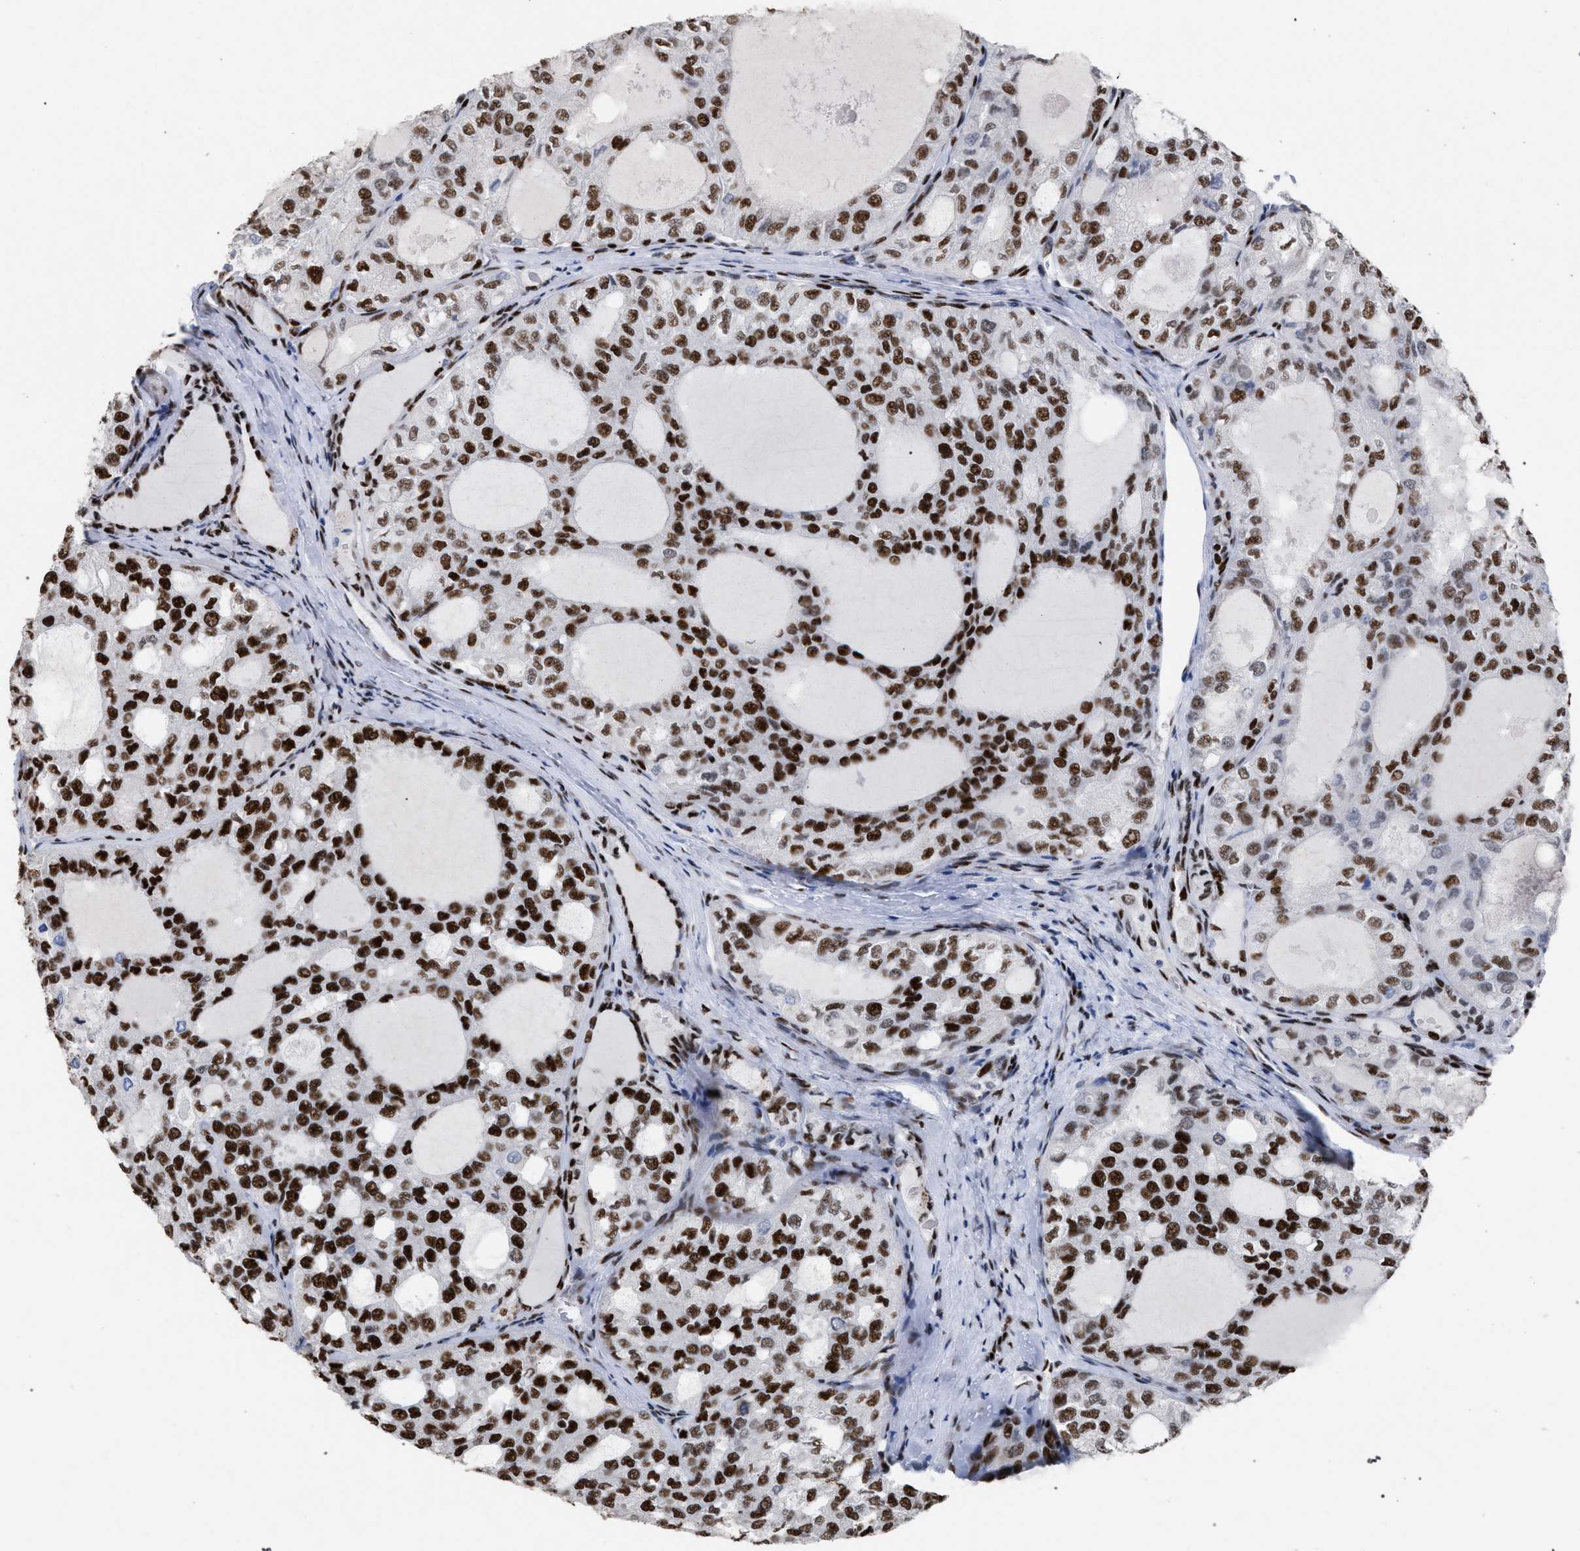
{"staining": {"intensity": "strong", "quantity": ">75%", "location": "nuclear"}, "tissue": "thyroid cancer", "cell_type": "Tumor cells", "image_type": "cancer", "snomed": [{"axis": "morphology", "description": "Follicular adenoma carcinoma, NOS"}, {"axis": "topography", "description": "Thyroid gland"}], "caption": "Protein staining by immunohistochemistry reveals strong nuclear staining in approximately >75% of tumor cells in thyroid follicular adenoma carcinoma.", "gene": "TP53BP1", "patient": {"sex": "male", "age": 75}}